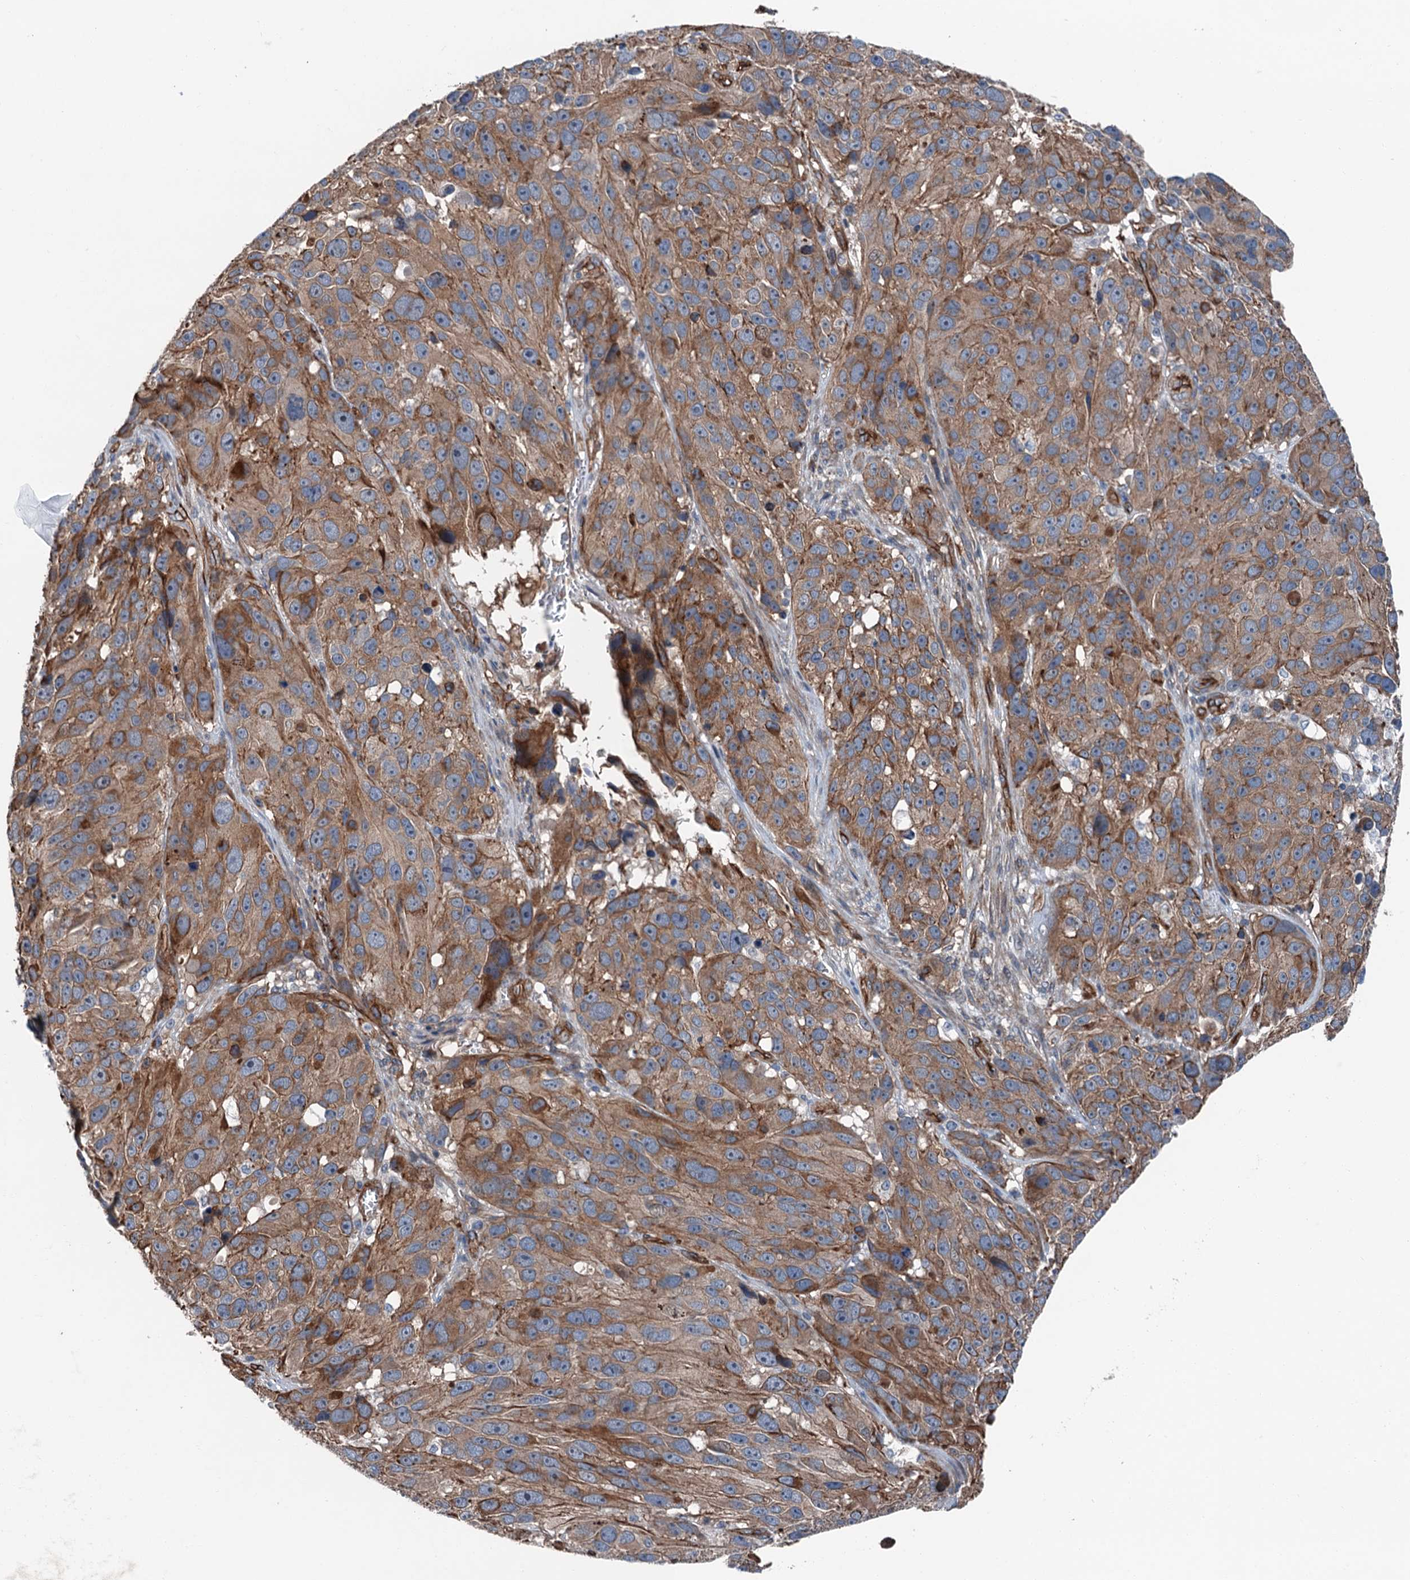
{"staining": {"intensity": "moderate", "quantity": ">75%", "location": "cytoplasmic/membranous"}, "tissue": "melanoma", "cell_type": "Tumor cells", "image_type": "cancer", "snomed": [{"axis": "morphology", "description": "Malignant melanoma, NOS"}, {"axis": "topography", "description": "Skin"}], "caption": "Immunohistochemical staining of malignant melanoma demonstrates medium levels of moderate cytoplasmic/membranous protein staining in approximately >75% of tumor cells.", "gene": "NMRAL1", "patient": {"sex": "male", "age": 84}}